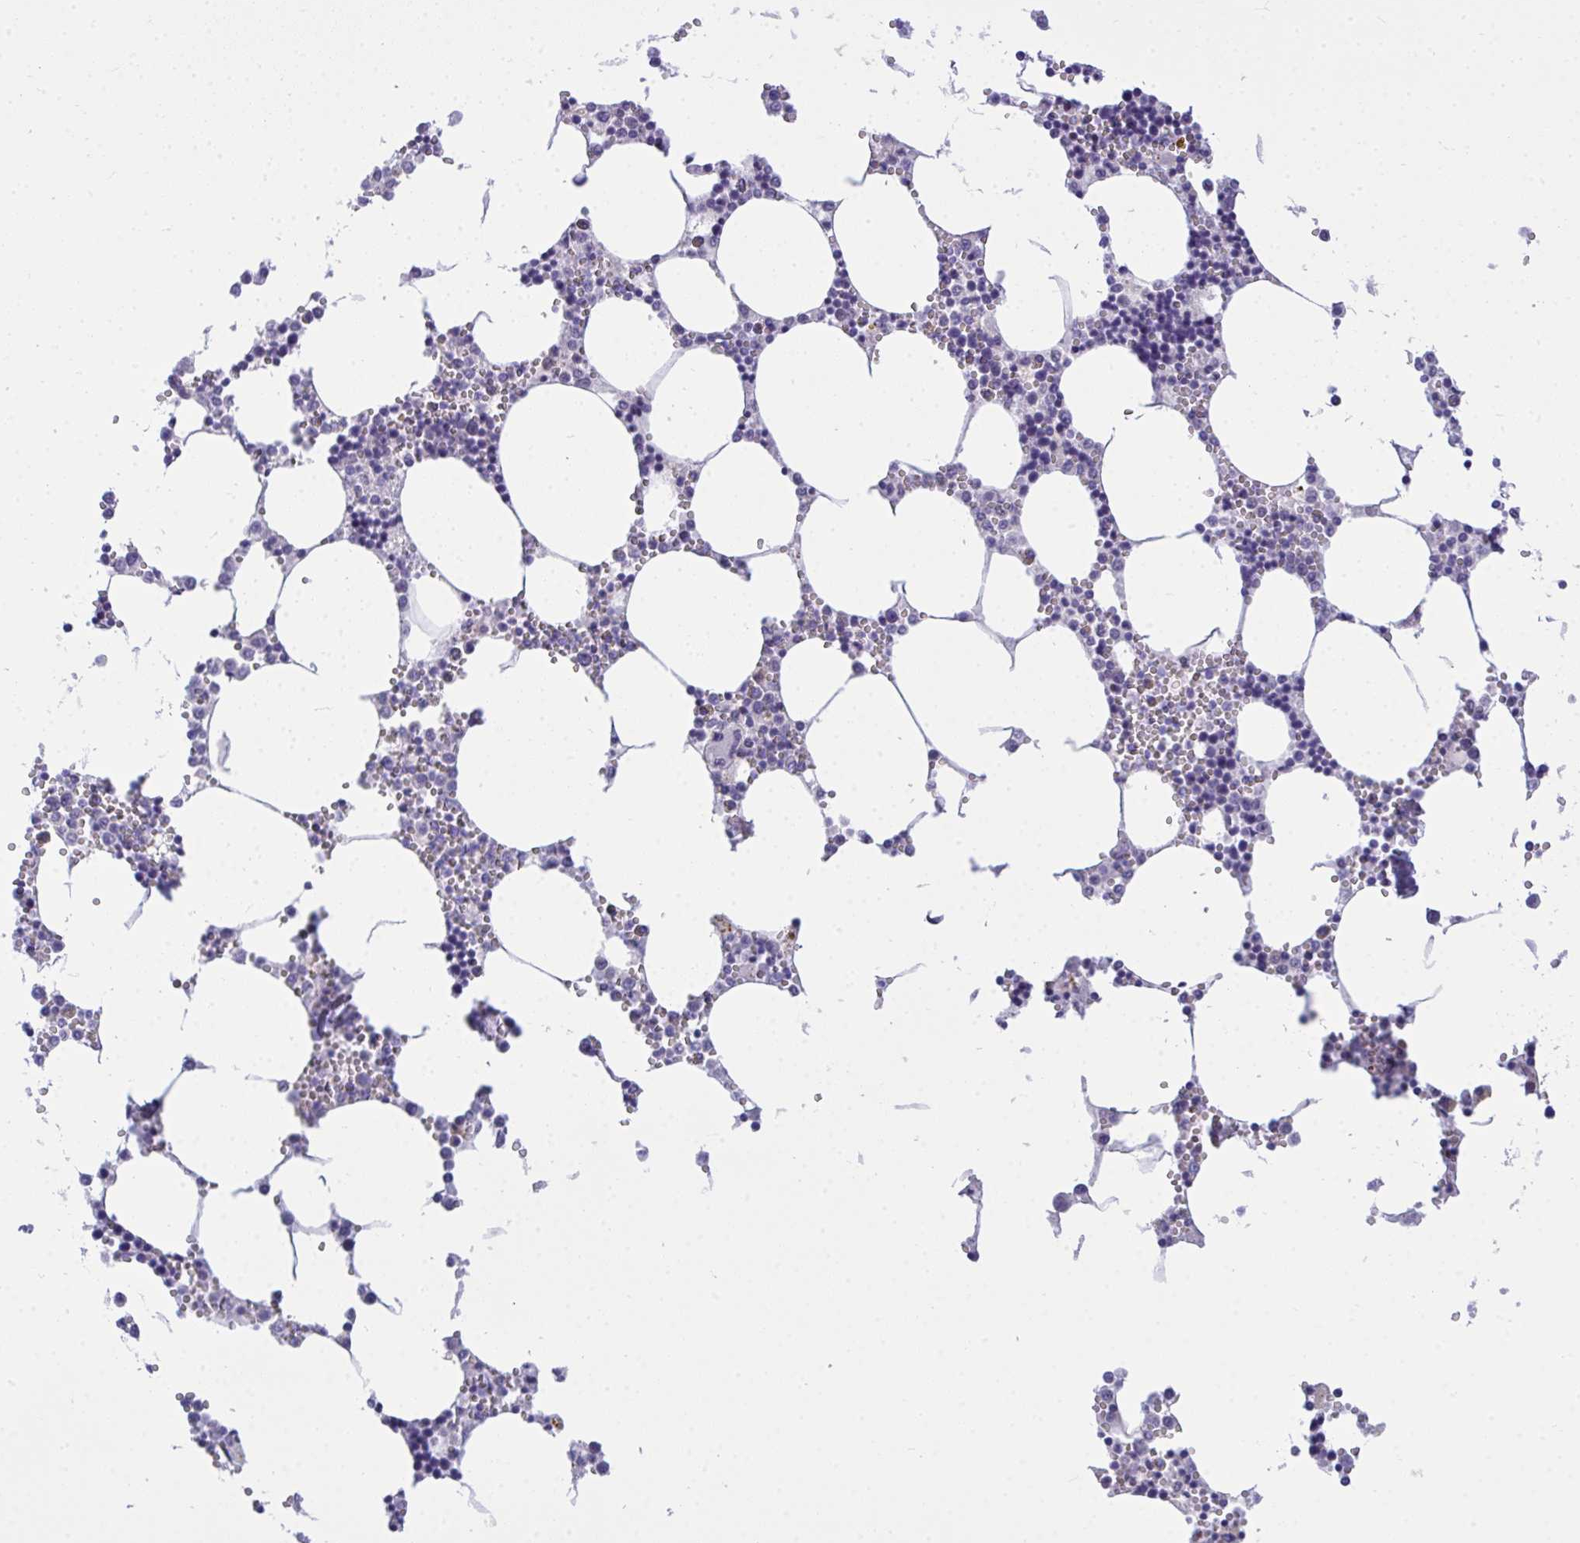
{"staining": {"intensity": "negative", "quantity": "none", "location": "none"}, "tissue": "bone marrow", "cell_type": "Hematopoietic cells", "image_type": "normal", "snomed": [{"axis": "morphology", "description": "Normal tissue, NOS"}, {"axis": "topography", "description": "Bone marrow"}], "caption": "An IHC image of benign bone marrow is shown. There is no staining in hematopoietic cells of bone marrow. (Brightfield microscopy of DAB immunohistochemistry (IHC) at high magnification).", "gene": "TEAD4", "patient": {"sex": "male", "age": 54}}